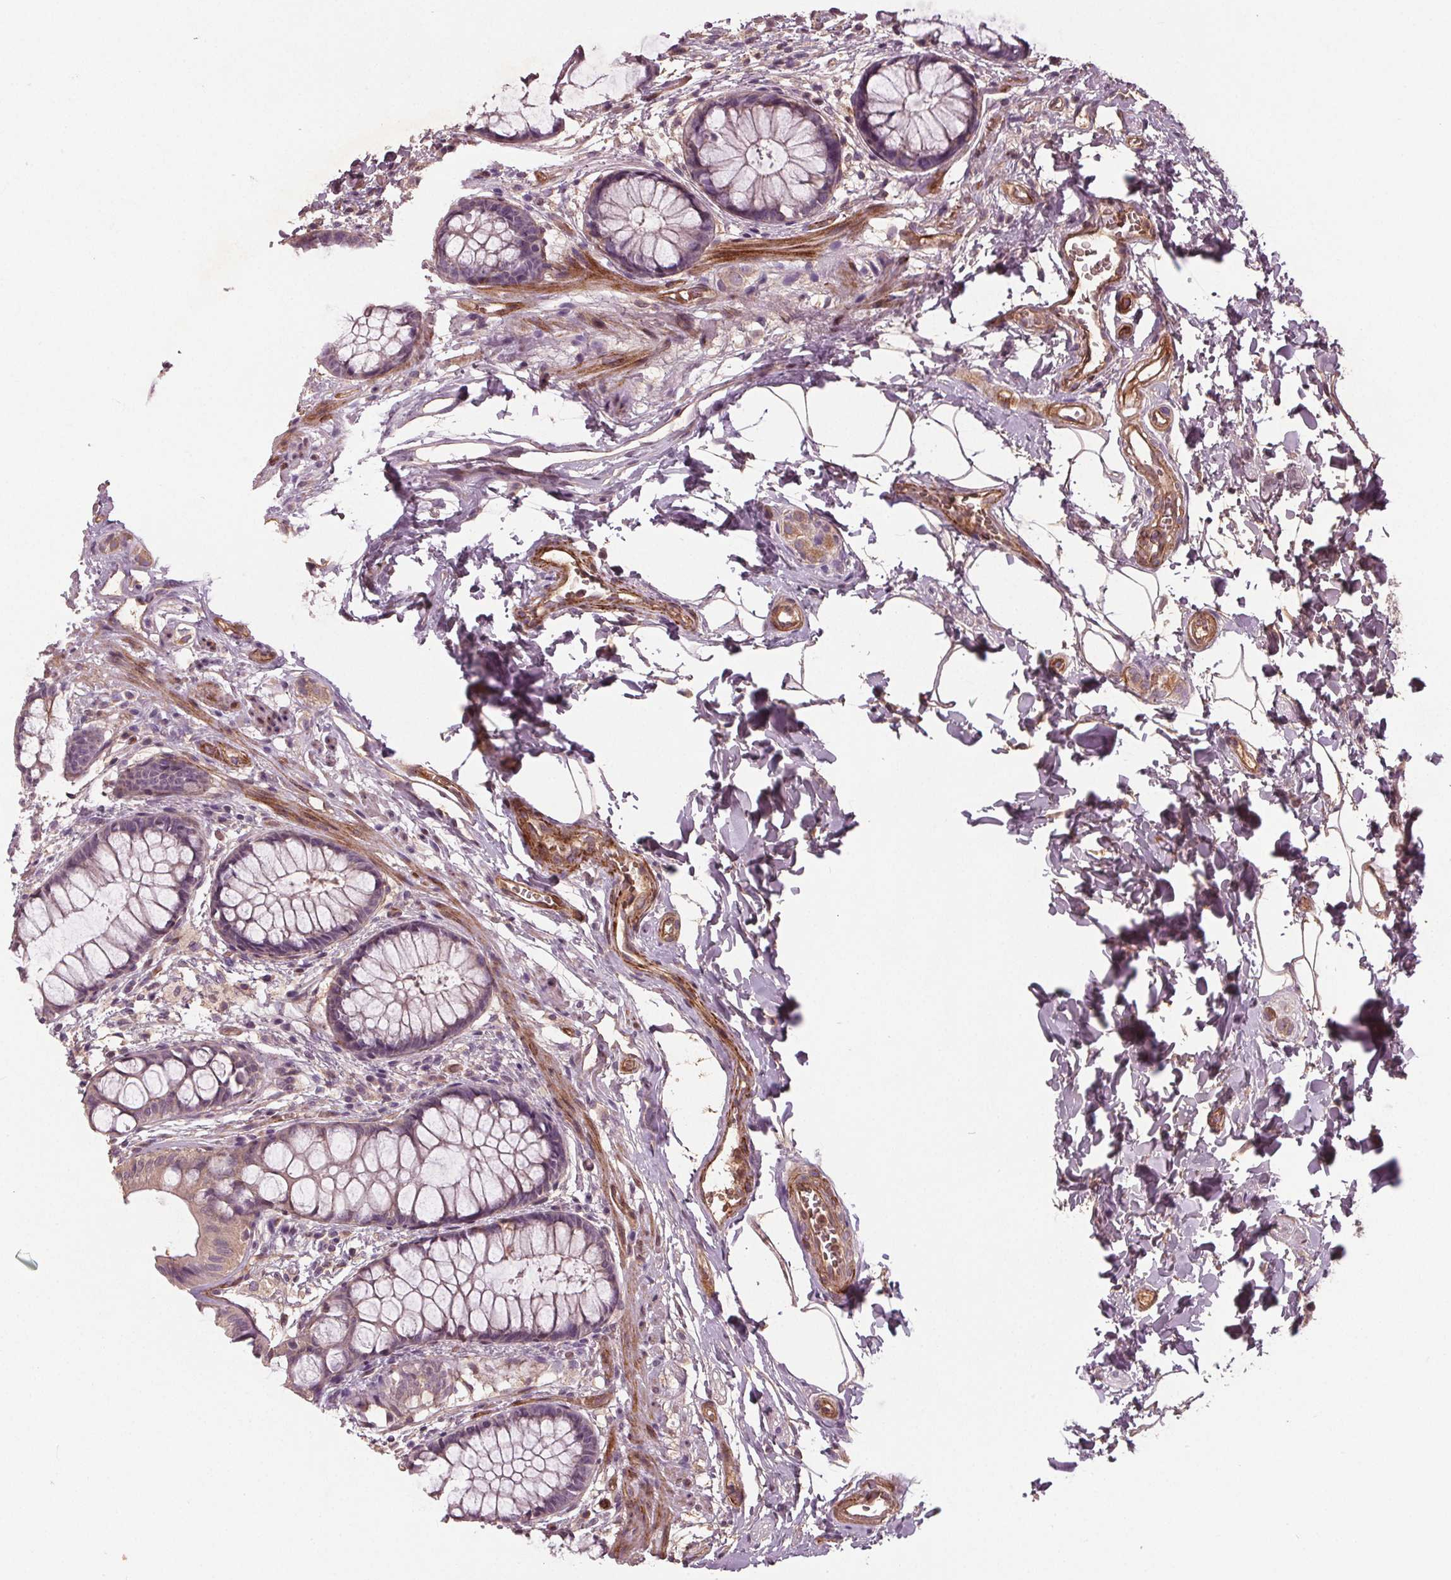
{"staining": {"intensity": "negative", "quantity": "none", "location": "none"}, "tissue": "rectum", "cell_type": "Glandular cells", "image_type": "normal", "snomed": [{"axis": "morphology", "description": "Normal tissue, NOS"}, {"axis": "topography", "description": "Rectum"}], "caption": "IHC of normal rectum shows no expression in glandular cells.", "gene": "PDGFD", "patient": {"sex": "female", "age": 62}}